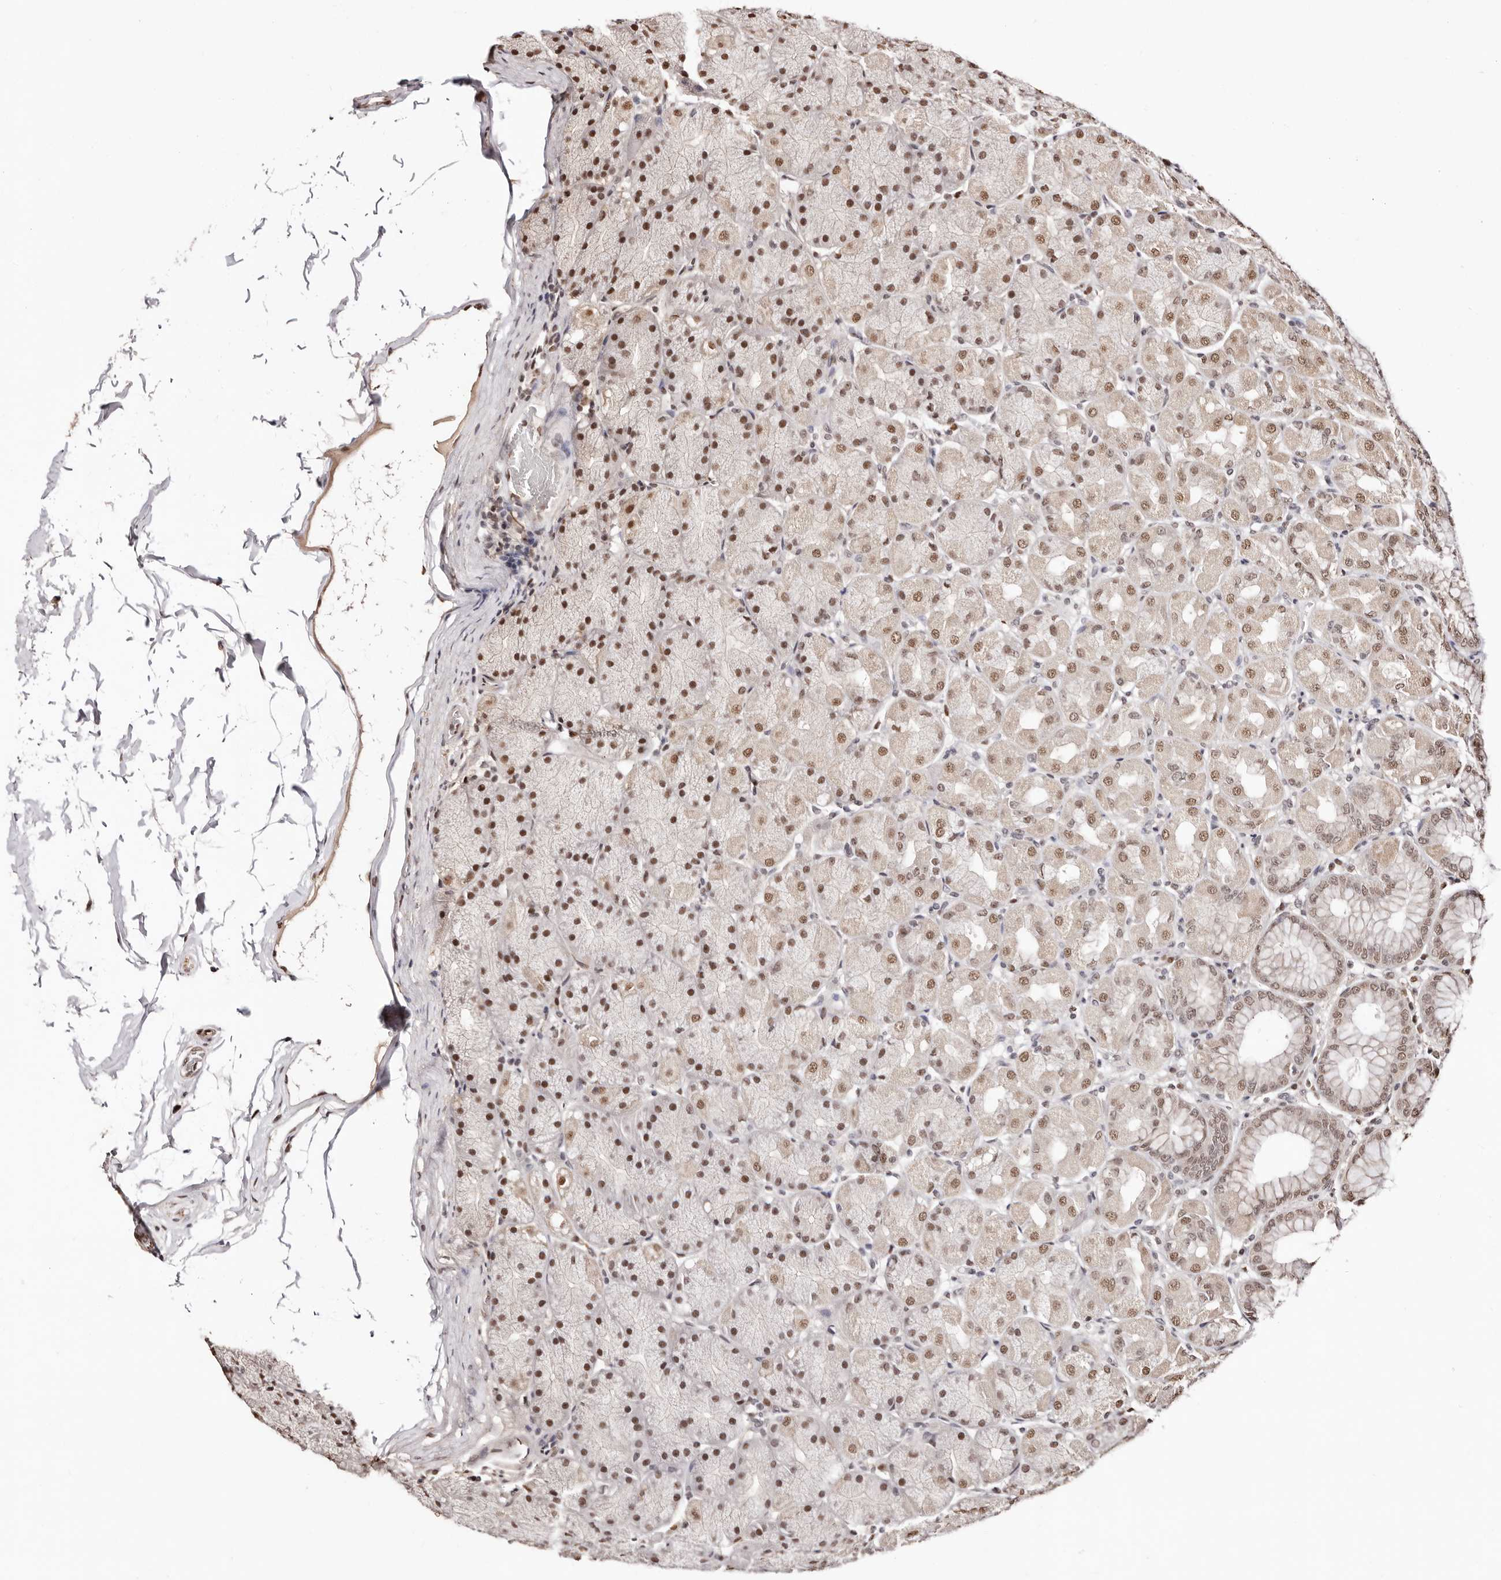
{"staining": {"intensity": "moderate", "quantity": ">75%", "location": "nuclear"}, "tissue": "stomach", "cell_type": "Glandular cells", "image_type": "normal", "snomed": [{"axis": "morphology", "description": "Normal tissue, NOS"}, {"axis": "topography", "description": "Stomach, upper"}], "caption": "A brown stain labels moderate nuclear positivity of a protein in glandular cells of unremarkable human stomach.", "gene": "BICRAL", "patient": {"sex": "female", "age": 56}}